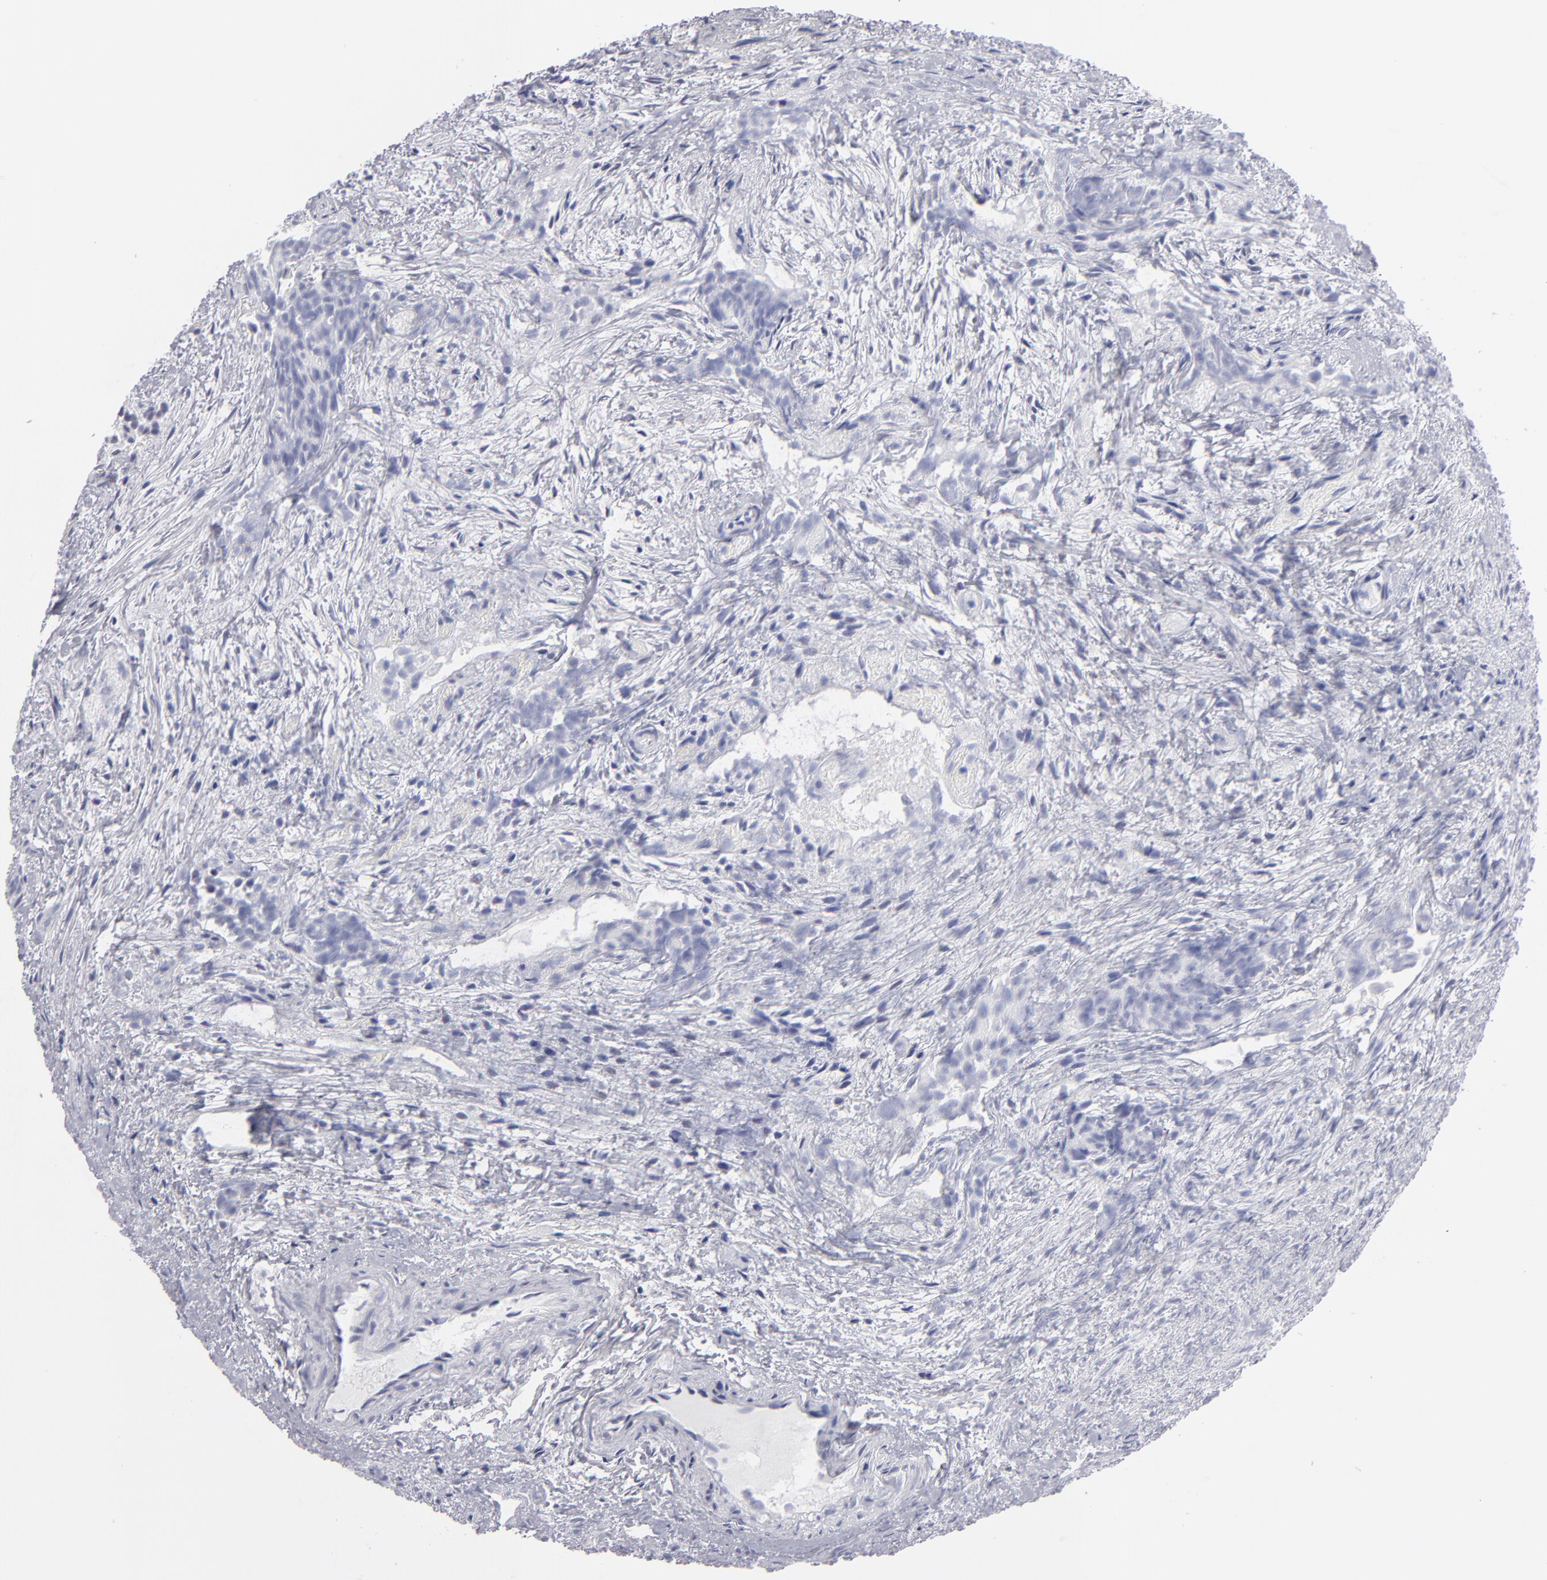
{"staining": {"intensity": "negative", "quantity": "none", "location": "none"}, "tissue": "urothelial cancer", "cell_type": "Tumor cells", "image_type": "cancer", "snomed": [{"axis": "morphology", "description": "Urothelial carcinoma, High grade"}, {"axis": "topography", "description": "Urinary bladder"}], "caption": "A histopathology image of urothelial carcinoma (high-grade) stained for a protein exhibits no brown staining in tumor cells.", "gene": "ALDOB", "patient": {"sex": "female", "age": 78}}